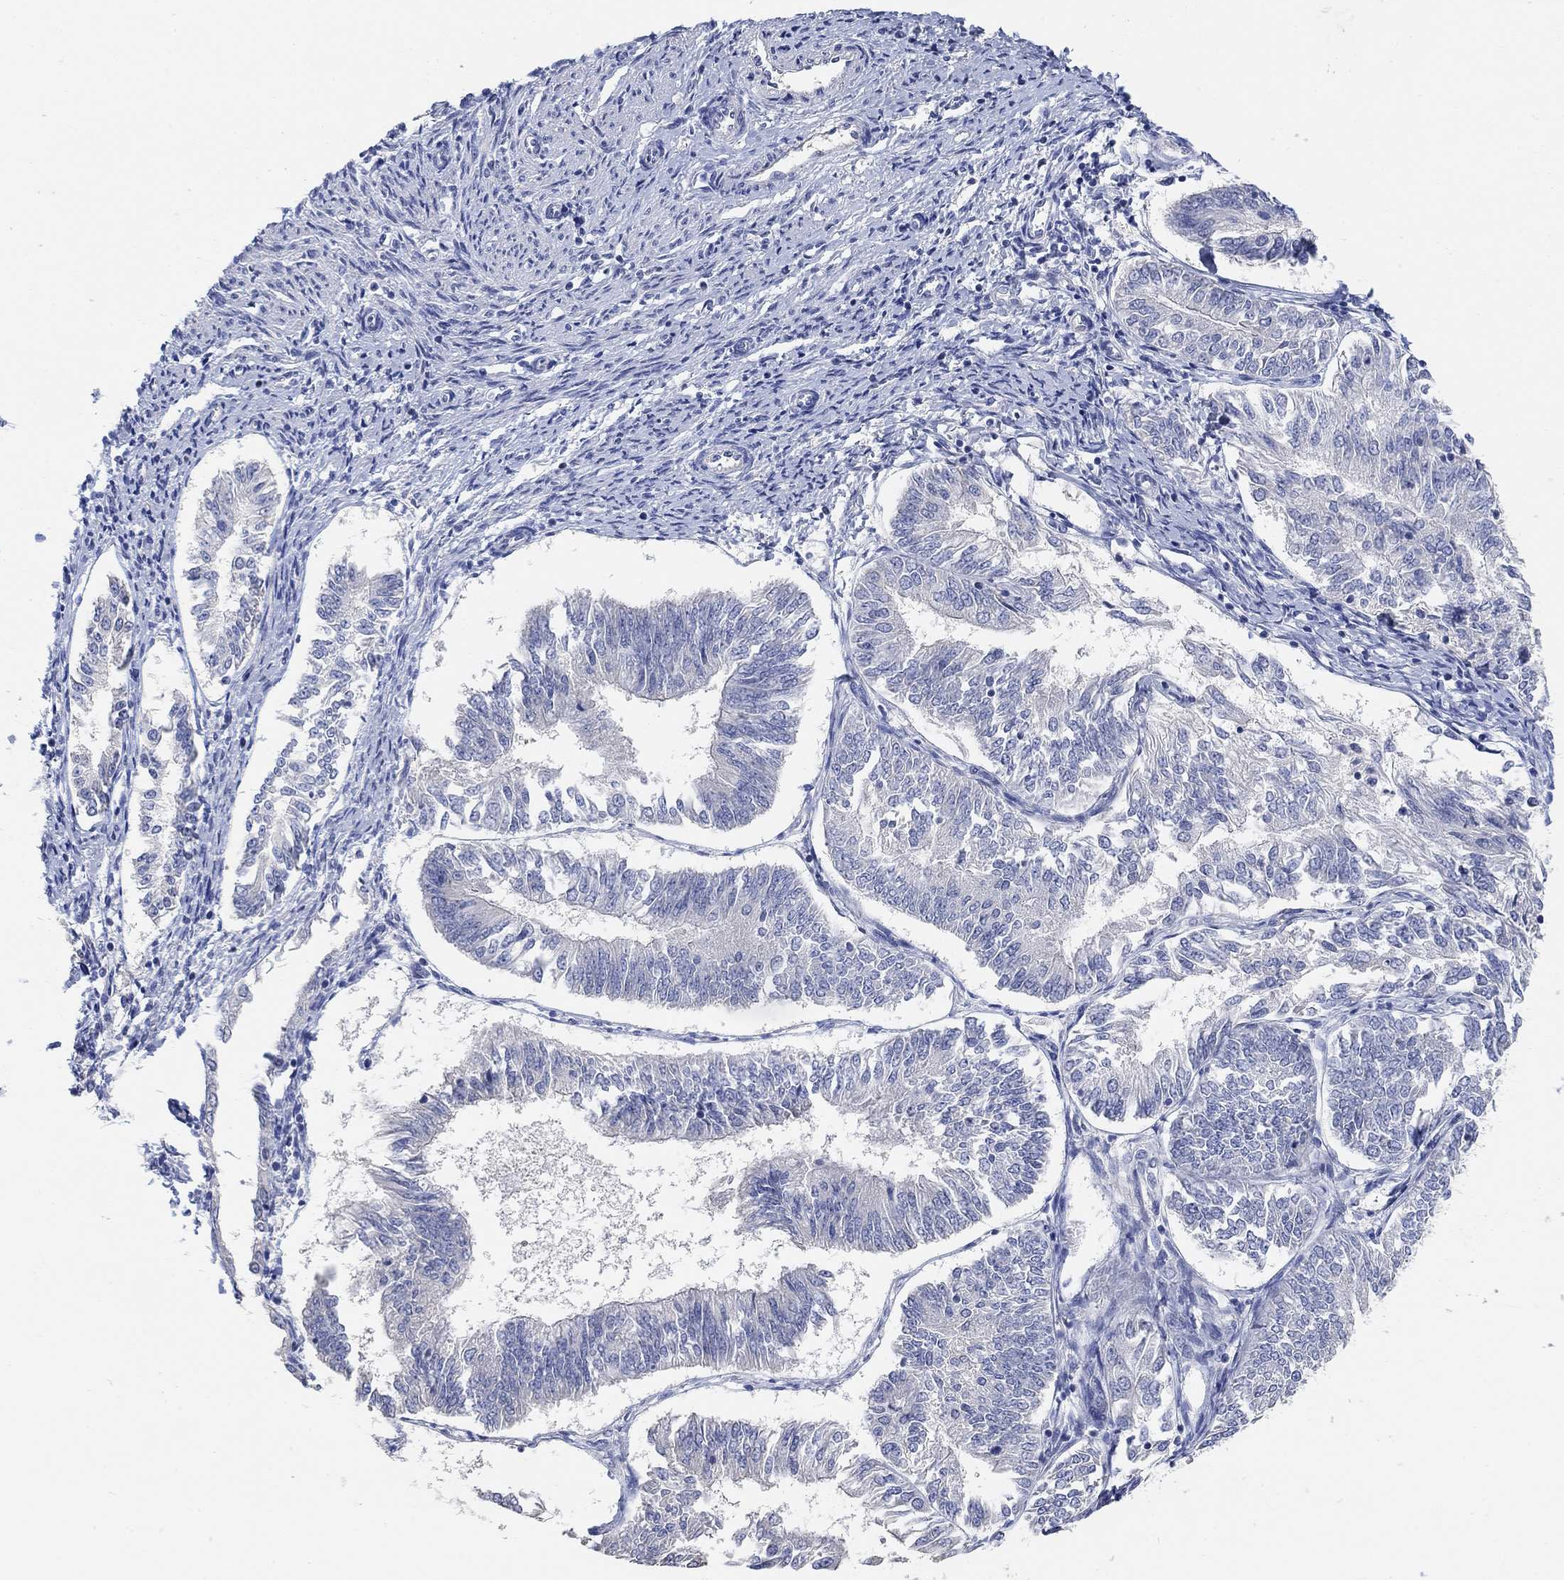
{"staining": {"intensity": "negative", "quantity": "none", "location": "none"}, "tissue": "endometrial cancer", "cell_type": "Tumor cells", "image_type": "cancer", "snomed": [{"axis": "morphology", "description": "Adenocarcinoma, NOS"}, {"axis": "topography", "description": "Endometrium"}], "caption": "This is a photomicrograph of immunohistochemistry (IHC) staining of adenocarcinoma (endometrial), which shows no expression in tumor cells. (DAB IHC, high magnification).", "gene": "NLRP14", "patient": {"sex": "female", "age": 58}}